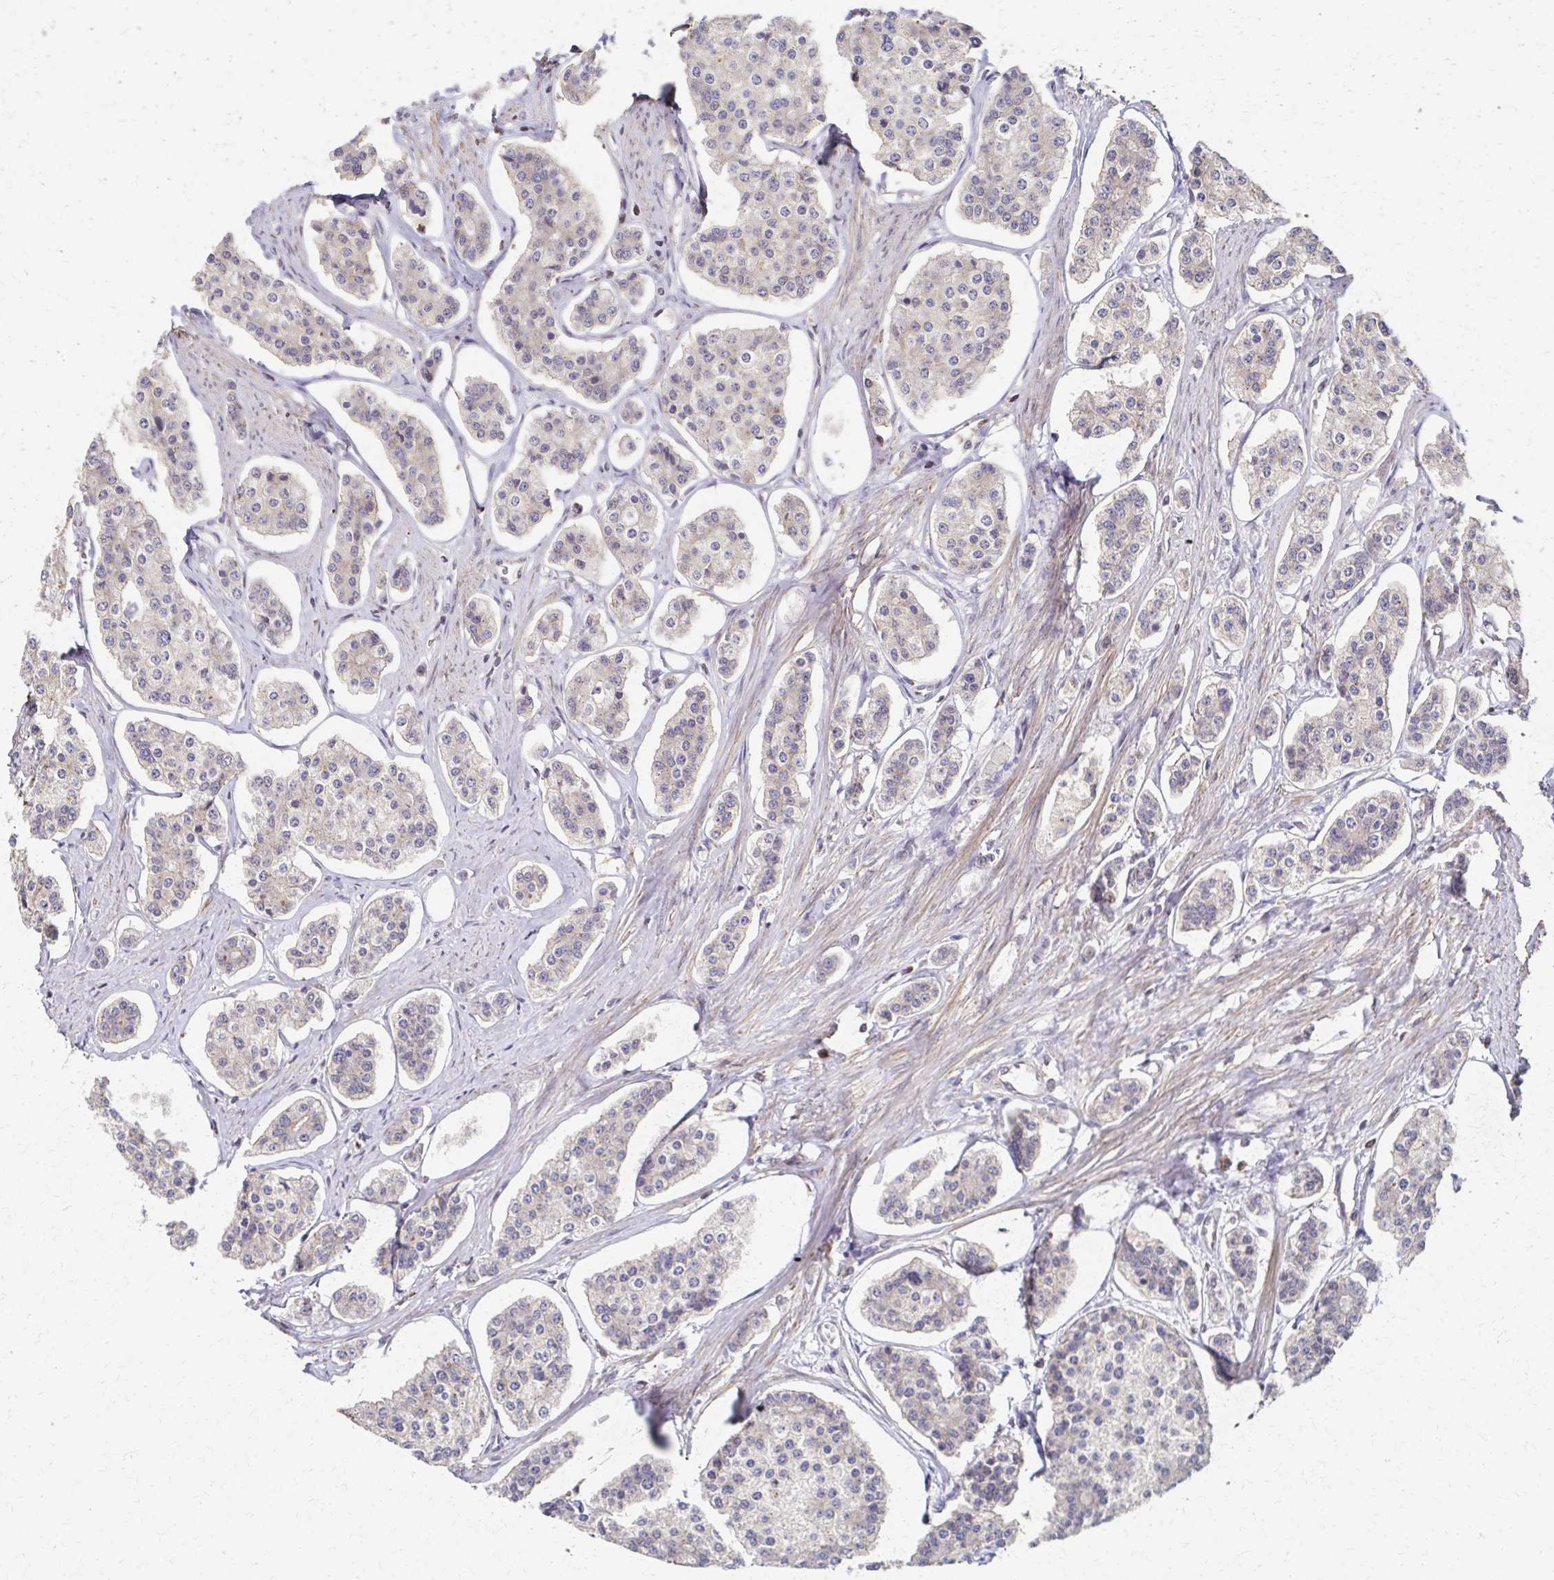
{"staining": {"intensity": "negative", "quantity": "none", "location": "none"}, "tissue": "carcinoid", "cell_type": "Tumor cells", "image_type": "cancer", "snomed": [{"axis": "morphology", "description": "Carcinoid, malignant, NOS"}, {"axis": "topography", "description": "Small intestine"}], "caption": "A histopathology image of human malignant carcinoid is negative for staining in tumor cells.", "gene": "EOLA2", "patient": {"sex": "female", "age": 65}}